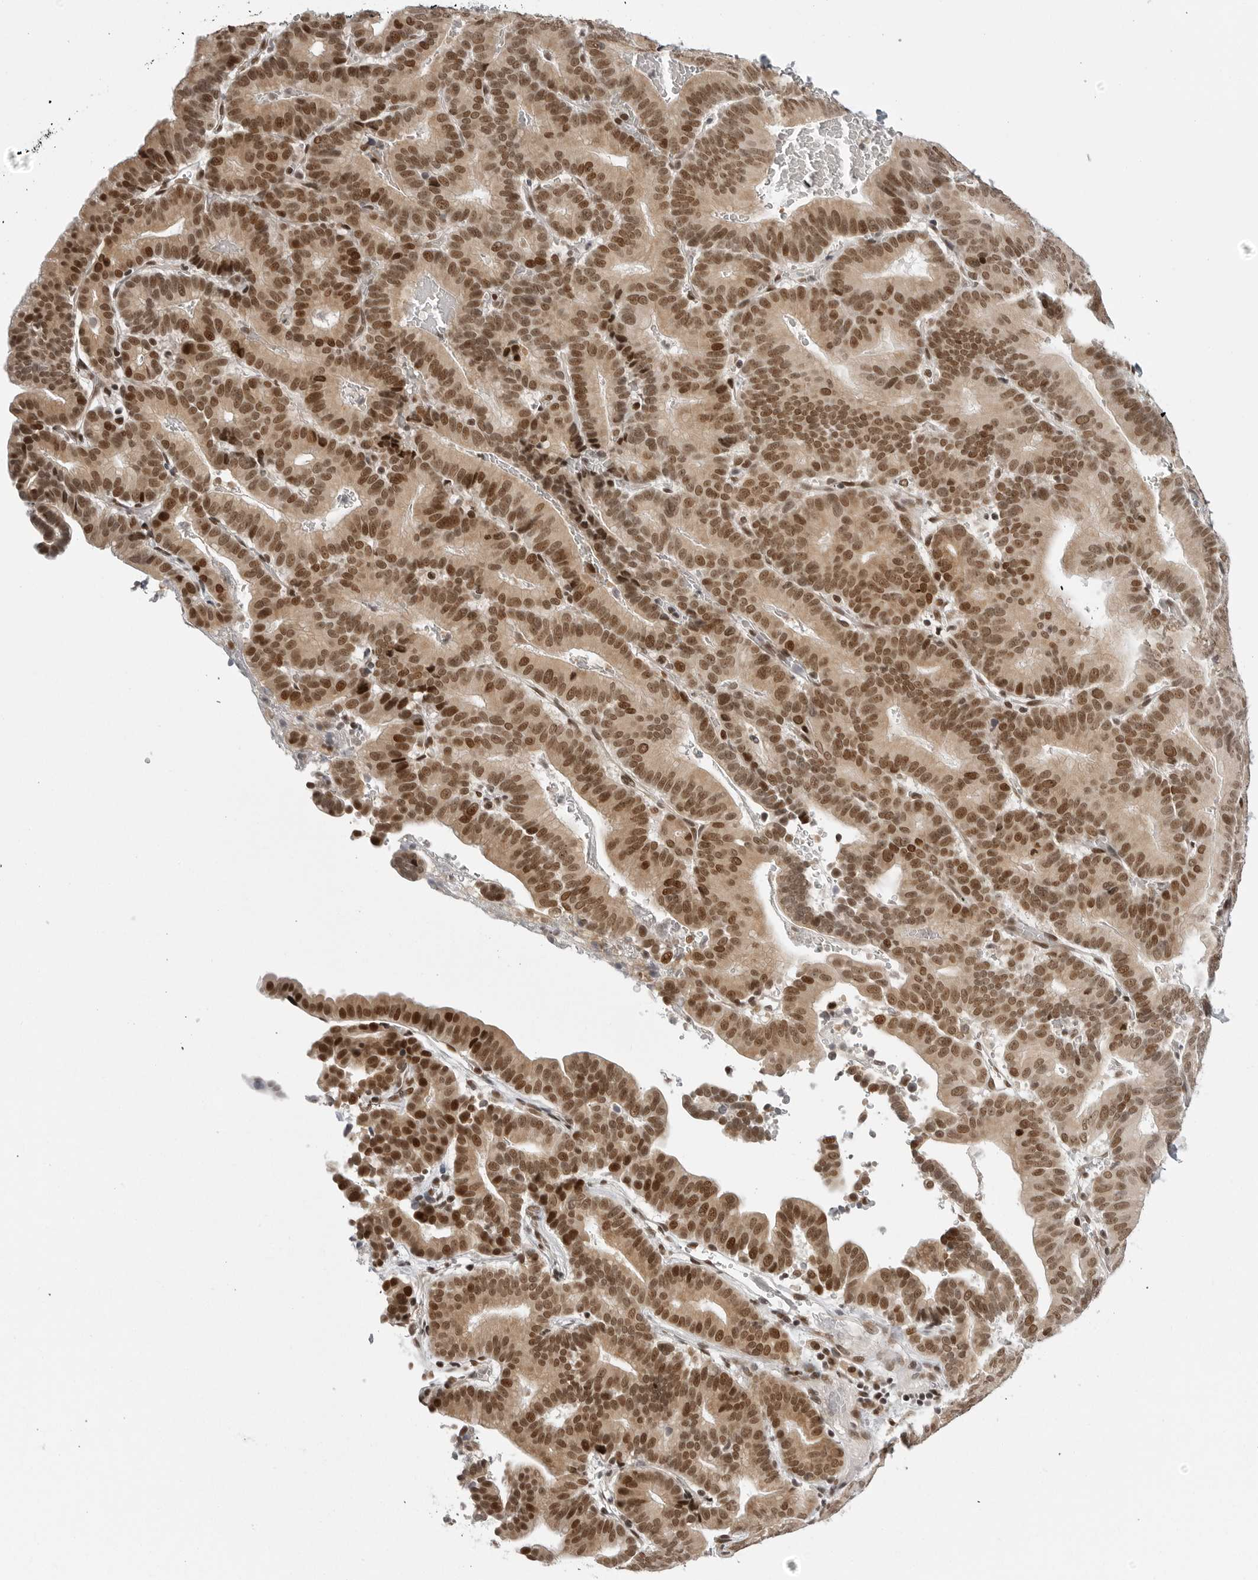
{"staining": {"intensity": "moderate", "quantity": ">75%", "location": "cytoplasmic/membranous,nuclear"}, "tissue": "liver cancer", "cell_type": "Tumor cells", "image_type": "cancer", "snomed": [{"axis": "morphology", "description": "Cholangiocarcinoma"}, {"axis": "topography", "description": "Liver"}], "caption": "The image demonstrates staining of liver cancer (cholangiocarcinoma), revealing moderate cytoplasmic/membranous and nuclear protein positivity (brown color) within tumor cells.", "gene": "PRDM10", "patient": {"sex": "female", "age": 75}}